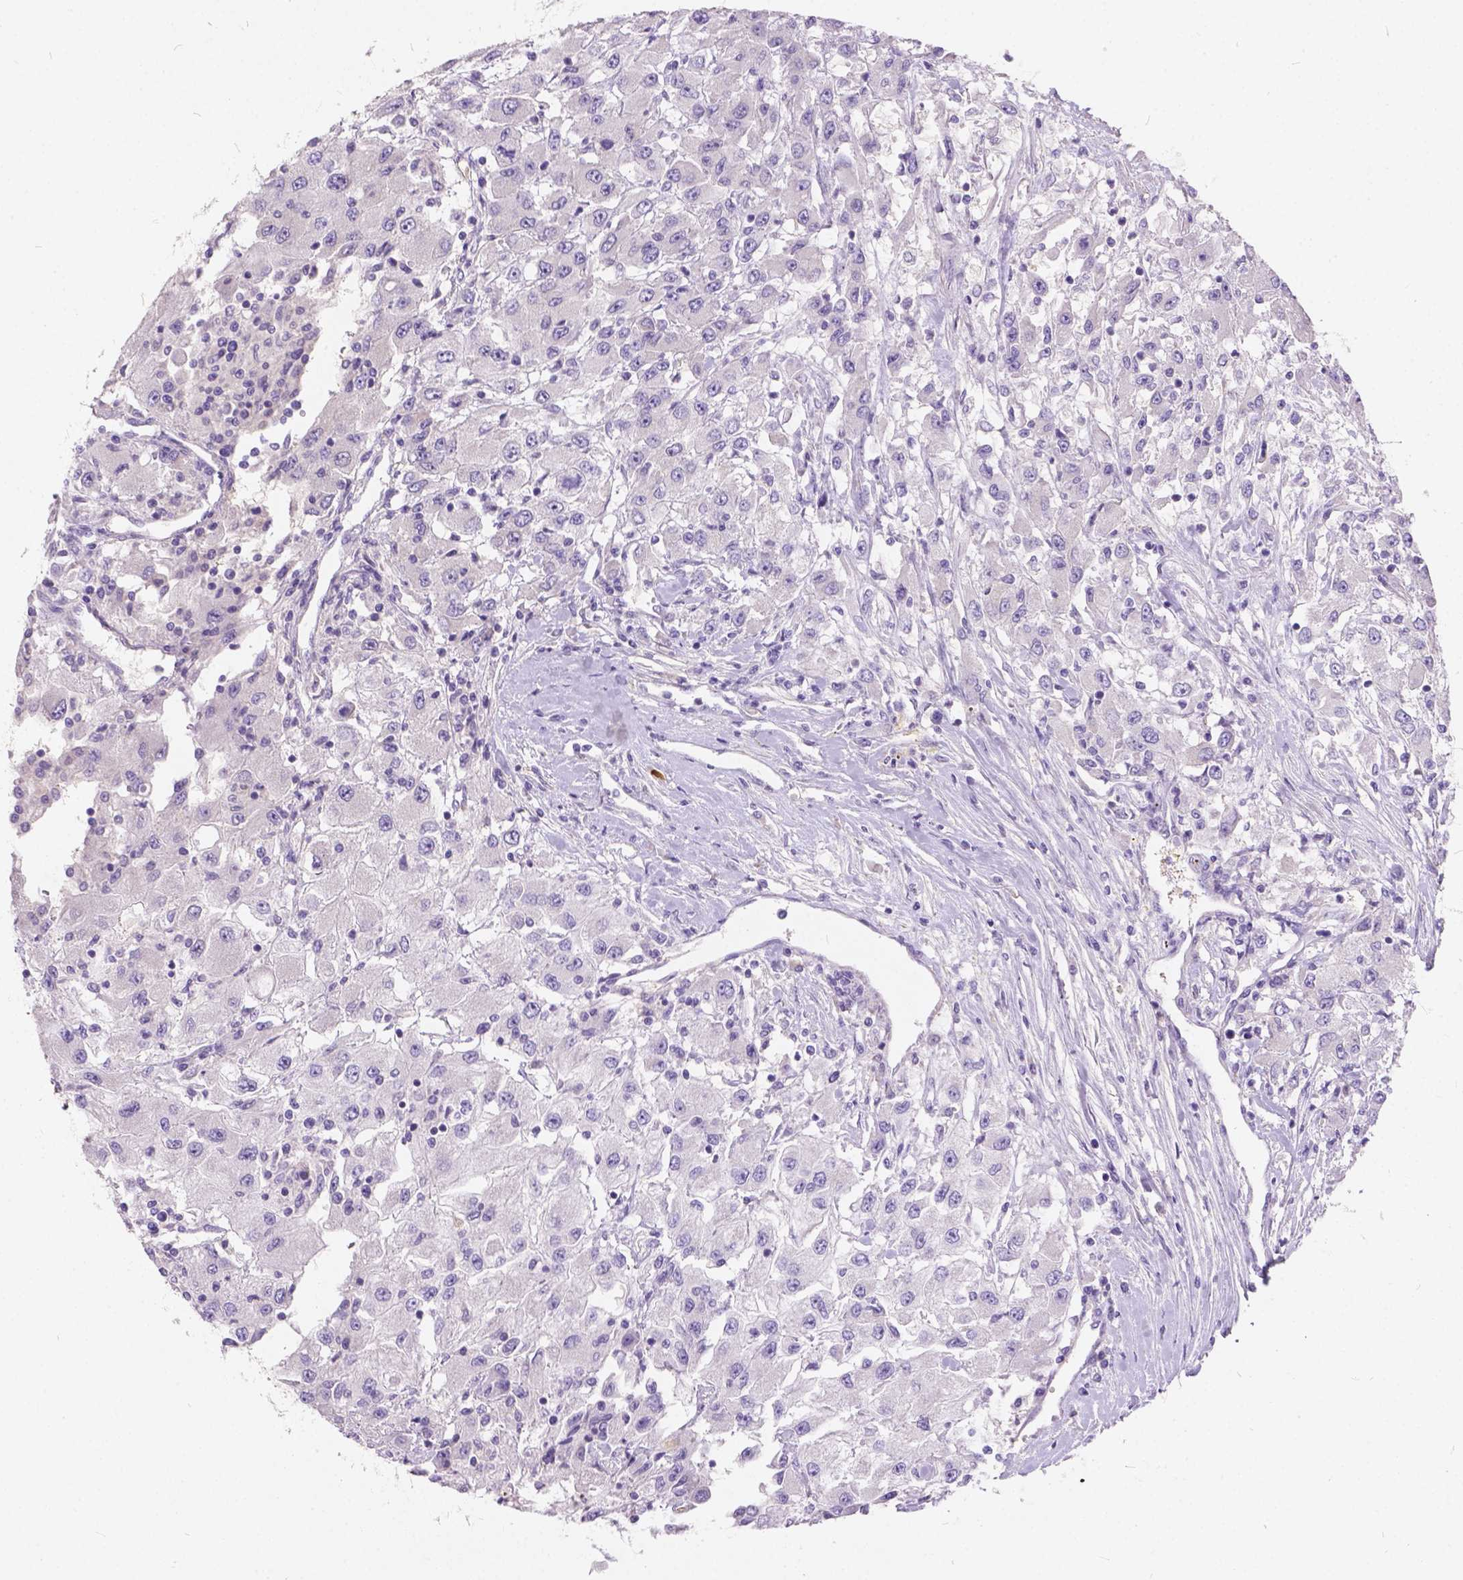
{"staining": {"intensity": "negative", "quantity": "none", "location": "none"}, "tissue": "renal cancer", "cell_type": "Tumor cells", "image_type": "cancer", "snomed": [{"axis": "morphology", "description": "Adenocarcinoma, NOS"}, {"axis": "topography", "description": "Kidney"}], "caption": "Renal cancer was stained to show a protein in brown. There is no significant staining in tumor cells.", "gene": "PEX11G", "patient": {"sex": "female", "age": 67}}